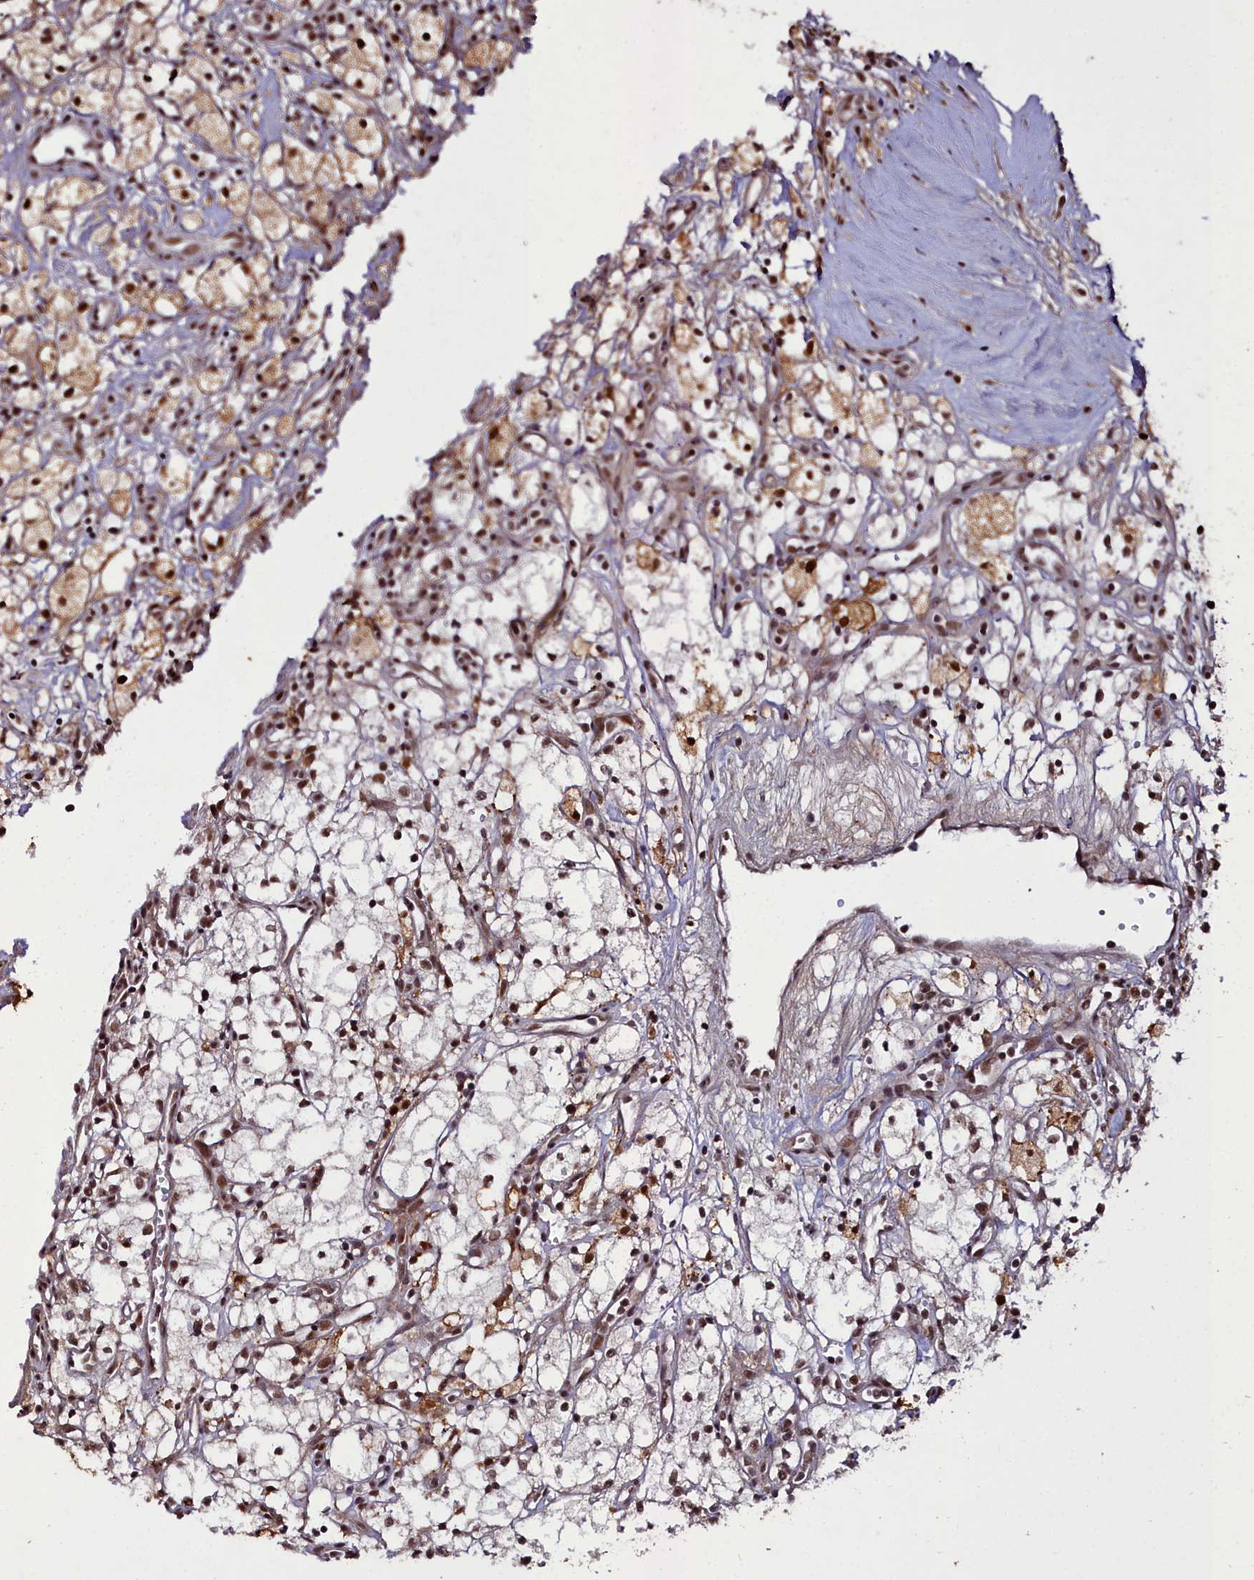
{"staining": {"intensity": "strong", "quantity": ">75%", "location": "cytoplasmic/membranous,nuclear"}, "tissue": "renal cancer", "cell_type": "Tumor cells", "image_type": "cancer", "snomed": [{"axis": "morphology", "description": "Adenocarcinoma, NOS"}, {"axis": "topography", "description": "Kidney"}], "caption": "Strong cytoplasmic/membranous and nuclear expression is present in about >75% of tumor cells in renal cancer. Immunohistochemistry stains the protein of interest in brown and the nuclei are stained blue.", "gene": "CXXC1", "patient": {"sex": "male", "age": 59}}